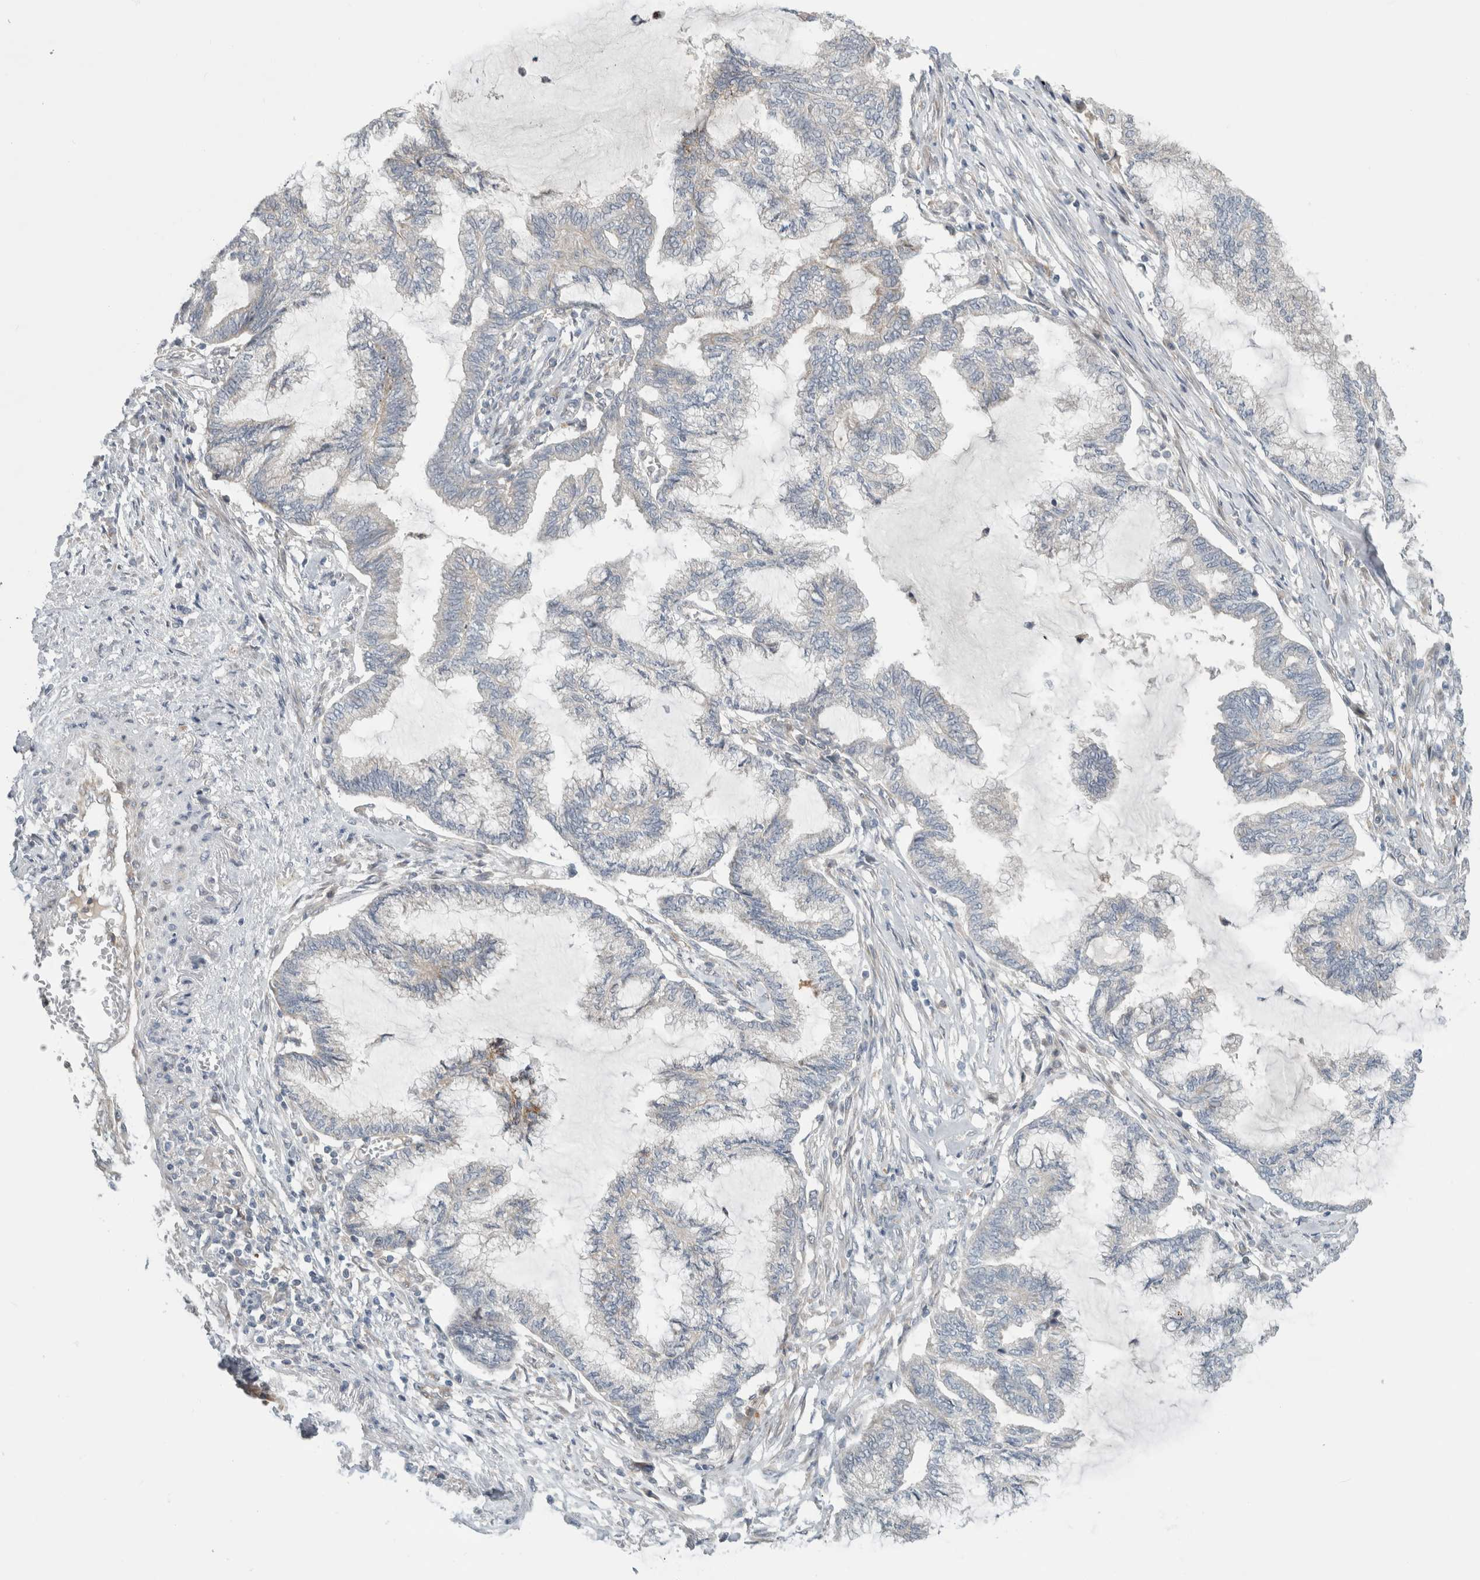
{"staining": {"intensity": "negative", "quantity": "none", "location": "none"}, "tissue": "endometrial cancer", "cell_type": "Tumor cells", "image_type": "cancer", "snomed": [{"axis": "morphology", "description": "Adenocarcinoma, NOS"}, {"axis": "topography", "description": "Endometrium"}], "caption": "DAB immunohistochemical staining of endometrial adenocarcinoma shows no significant expression in tumor cells.", "gene": "KPNA5", "patient": {"sex": "female", "age": 86}}